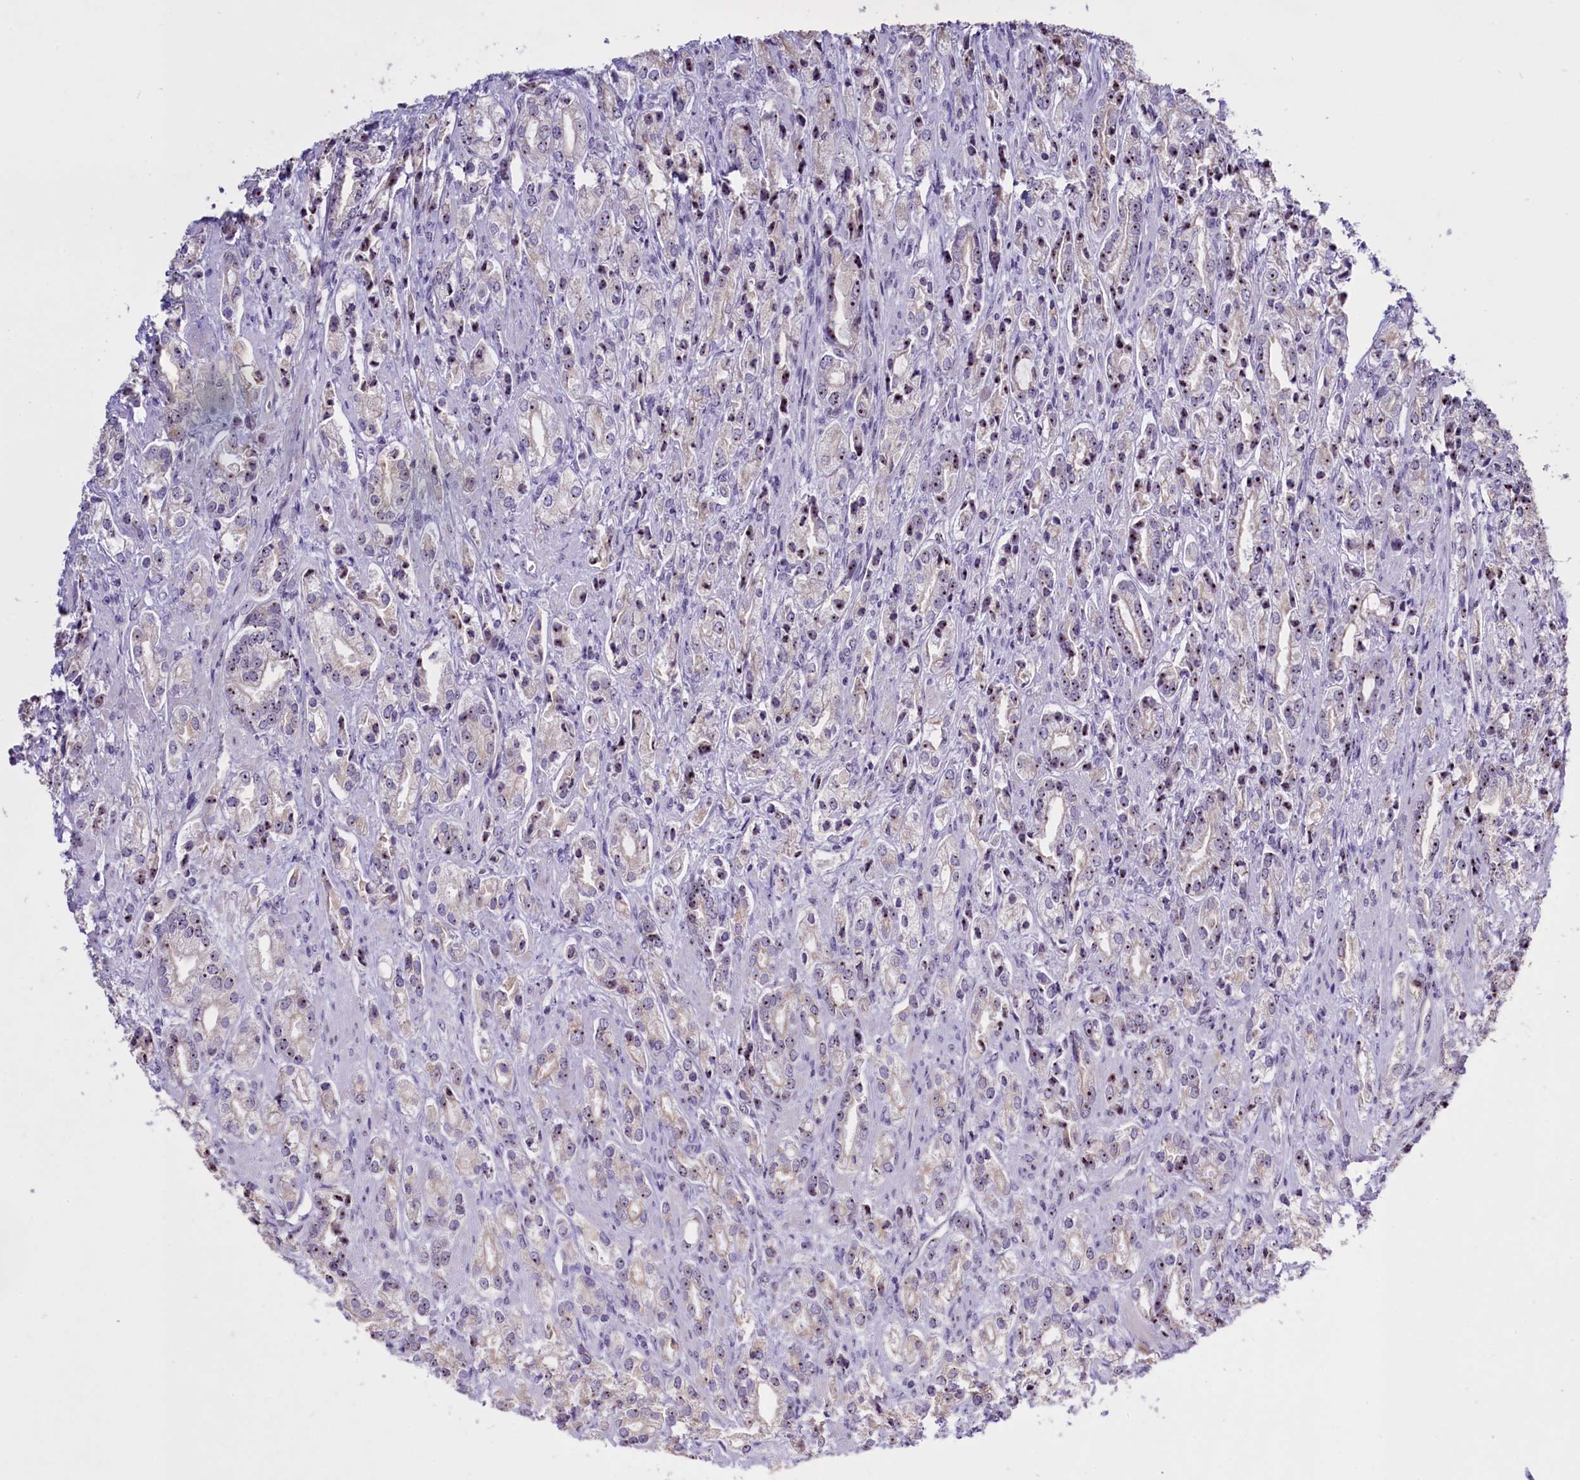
{"staining": {"intensity": "moderate", "quantity": "25%-75%", "location": "nuclear"}, "tissue": "prostate cancer", "cell_type": "Tumor cells", "image_type": "cancer", "snomed": [{"axis": "morphology", "description": "Adenocarcinoma, High grade"}, {"axis": "topography", "description": "Prostate"}], "caption": "An image showing moderate nuclear positivity in about 25%-75% of tumor cells in prostate cancer, as visualized by brown immunohistochemical staining.", "gene": "TBL3", "patient": {"sex": "male", "age": 50}}